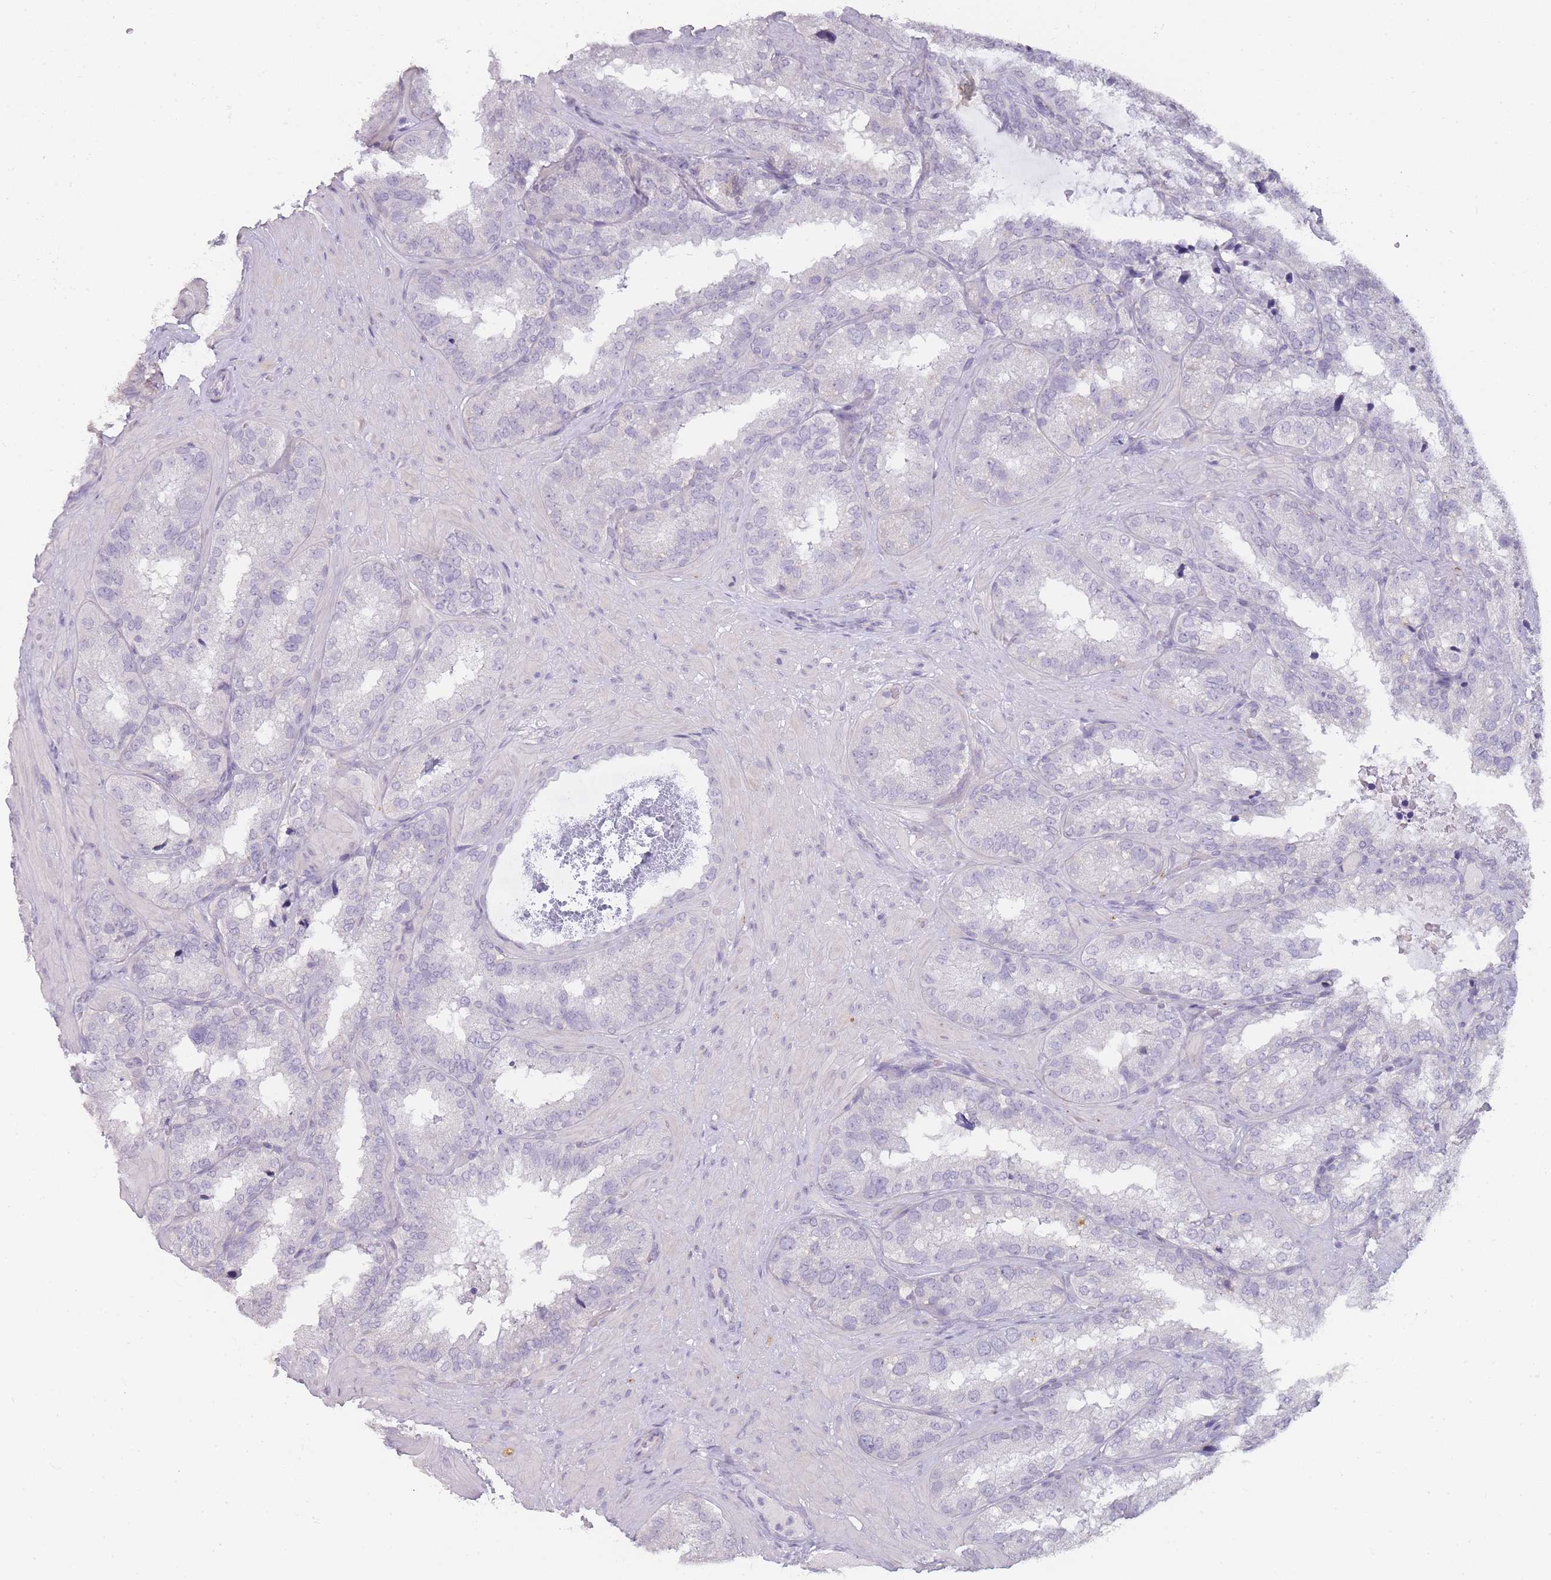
{"staining": {"intensity": "negative", "quantity": "none", "location": "none"}, "tissue": "seminal vesicle", "cell_type": "Glandular cells", "image_type": "normal", "snomed": [{"axis": "morphology", "description": "Normal tissue, NOS"}, {"axis": "topography", "description": "Seminal veicle"}], "caption": "Human seminal vesicle stained for a protein using immunohistochemistry (IHC) shows no staining in glandular cells.", "gene": "INS", "patient": {"sex": "male", "age": 58}}